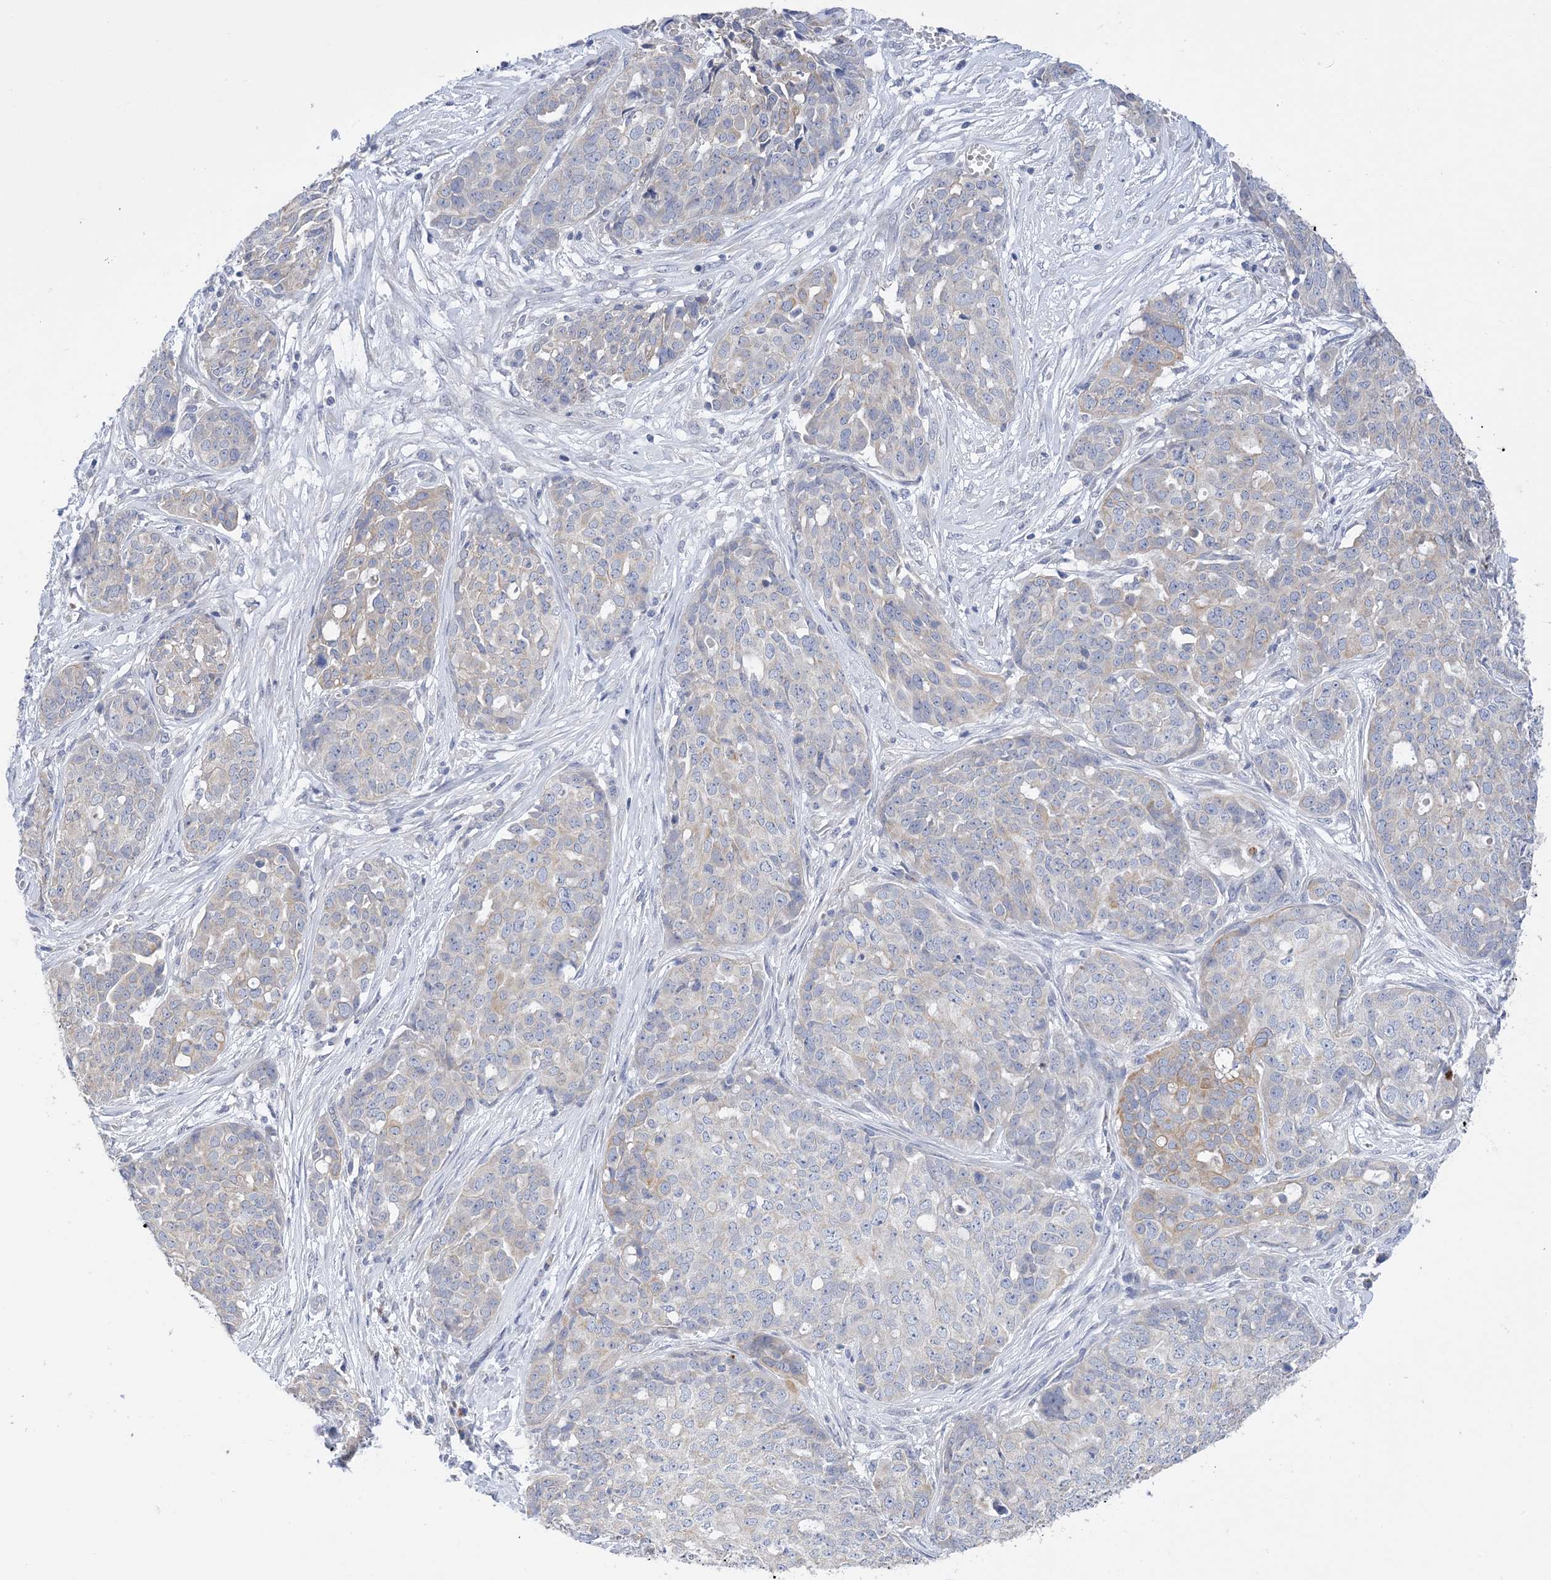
{"staining": {"intensity": "negative", "quantity": "none", "location": "none"}, "tissue": "ovarian cancer", "cell_type": "Tumor cells", "image_type": "cancer", "snomed": [{"axis": "morphology", "description": "Cystadenocarcinoma, serous, NOS"}, {"axis": "topography", "description": "Soft tissue"}, {"axis": "topography", "description": "Ovary"}], "caption": "Immunohistochemistry (IHC) image of neoplastic tissue: ovarian cancer stained with DAB (3,3'-diaminobenzidine) demonstrates no significant protein positivity in tumor cells.", "gene": "PLK4", "patient": {"sex": "female", "age": 57}}